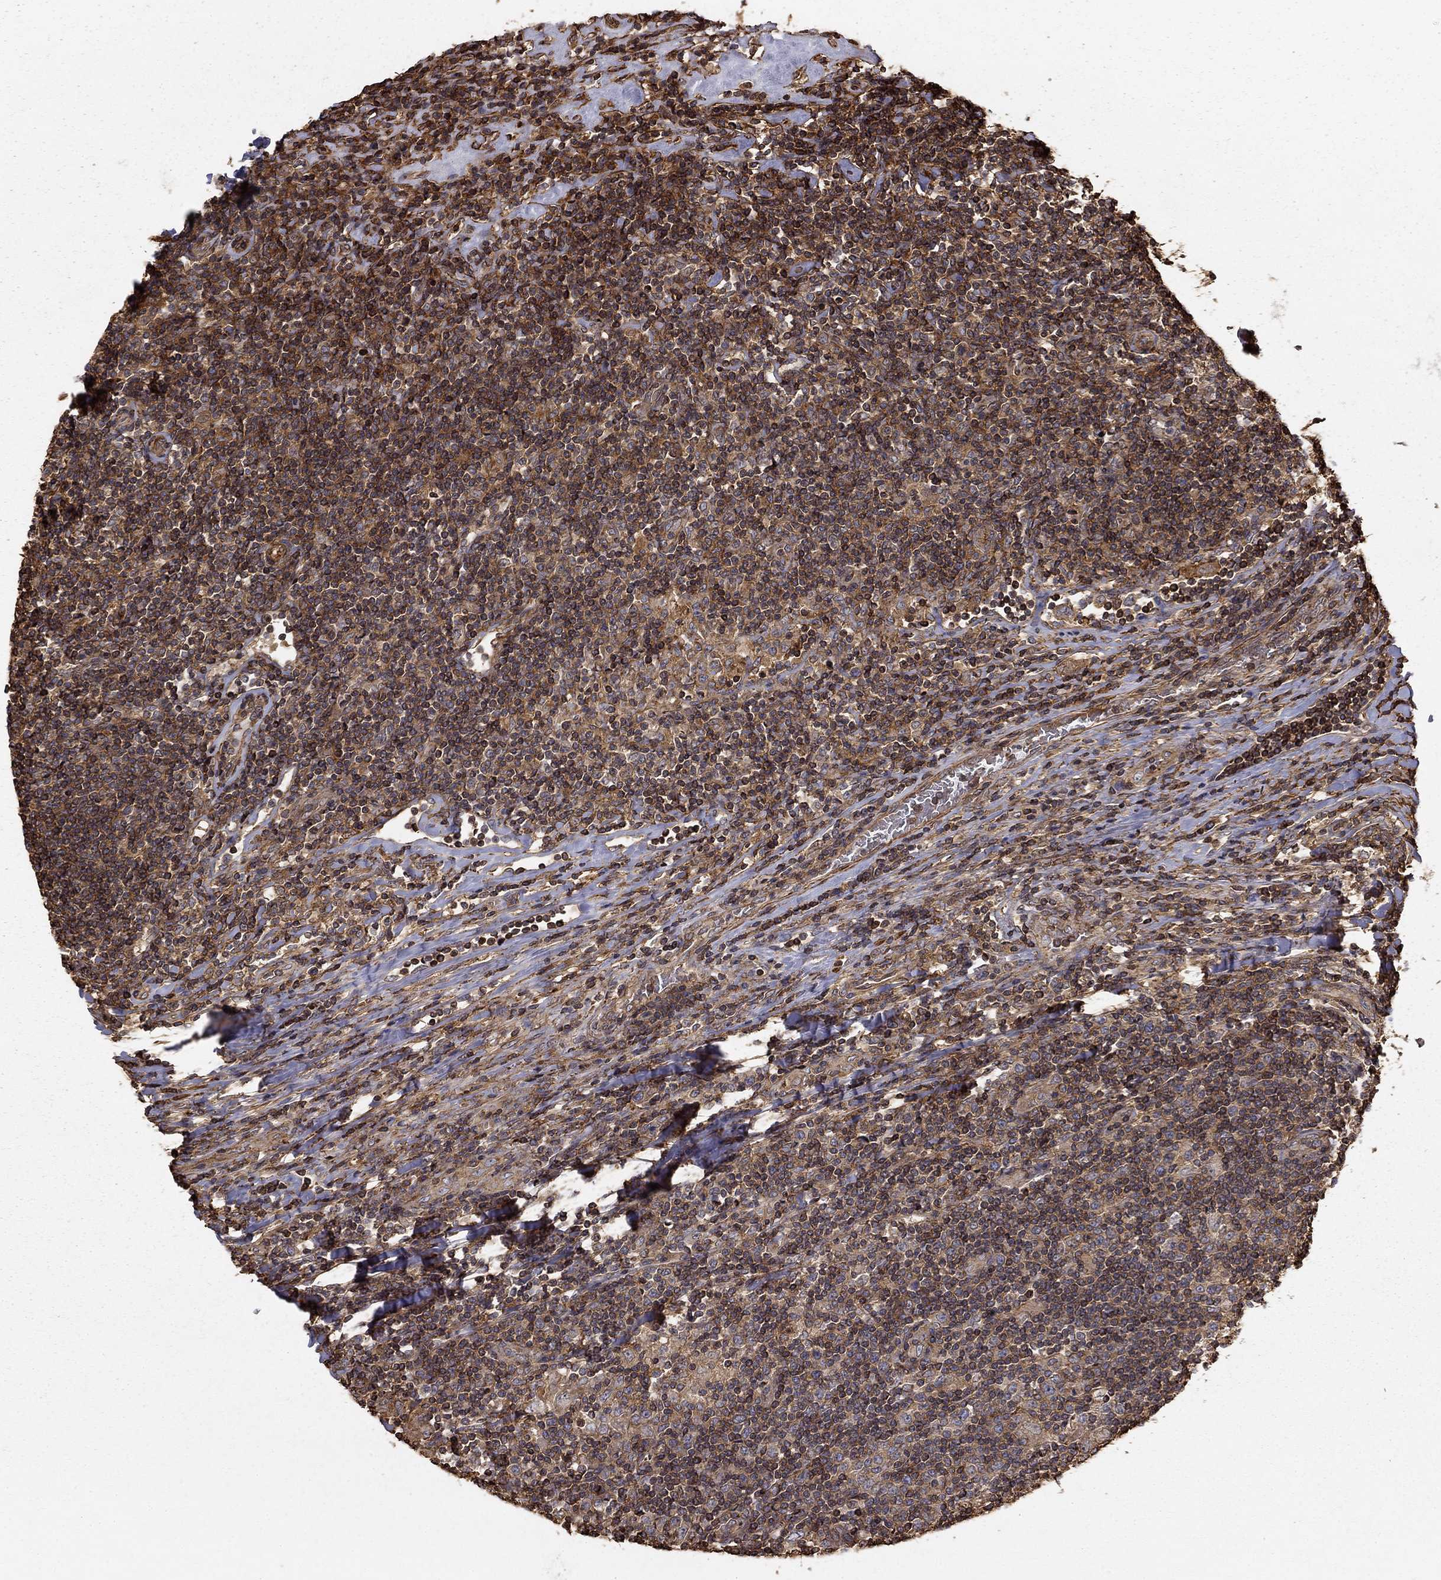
{"staining": {"intensity": "negative", "quantity": "none", "location": "none"}, "tissue": "lymphoma", "cell_type": "Tumor cells", "image_type": "cancer", "snomed": [{"axis": "morphology", "description": "Hodgkin's disease, NOS"}, {"axis": "topography", "description": "Lymph node"}], "caption": "Immunohistochemistry (IHC) image of human lymphoma stained for a protein (brown), which shows no positivity in tumor cells. (DAB immunohistochemistry, high magnification).", "gene": "HABP4", "patient": {"sex": "male", "age": 40}}